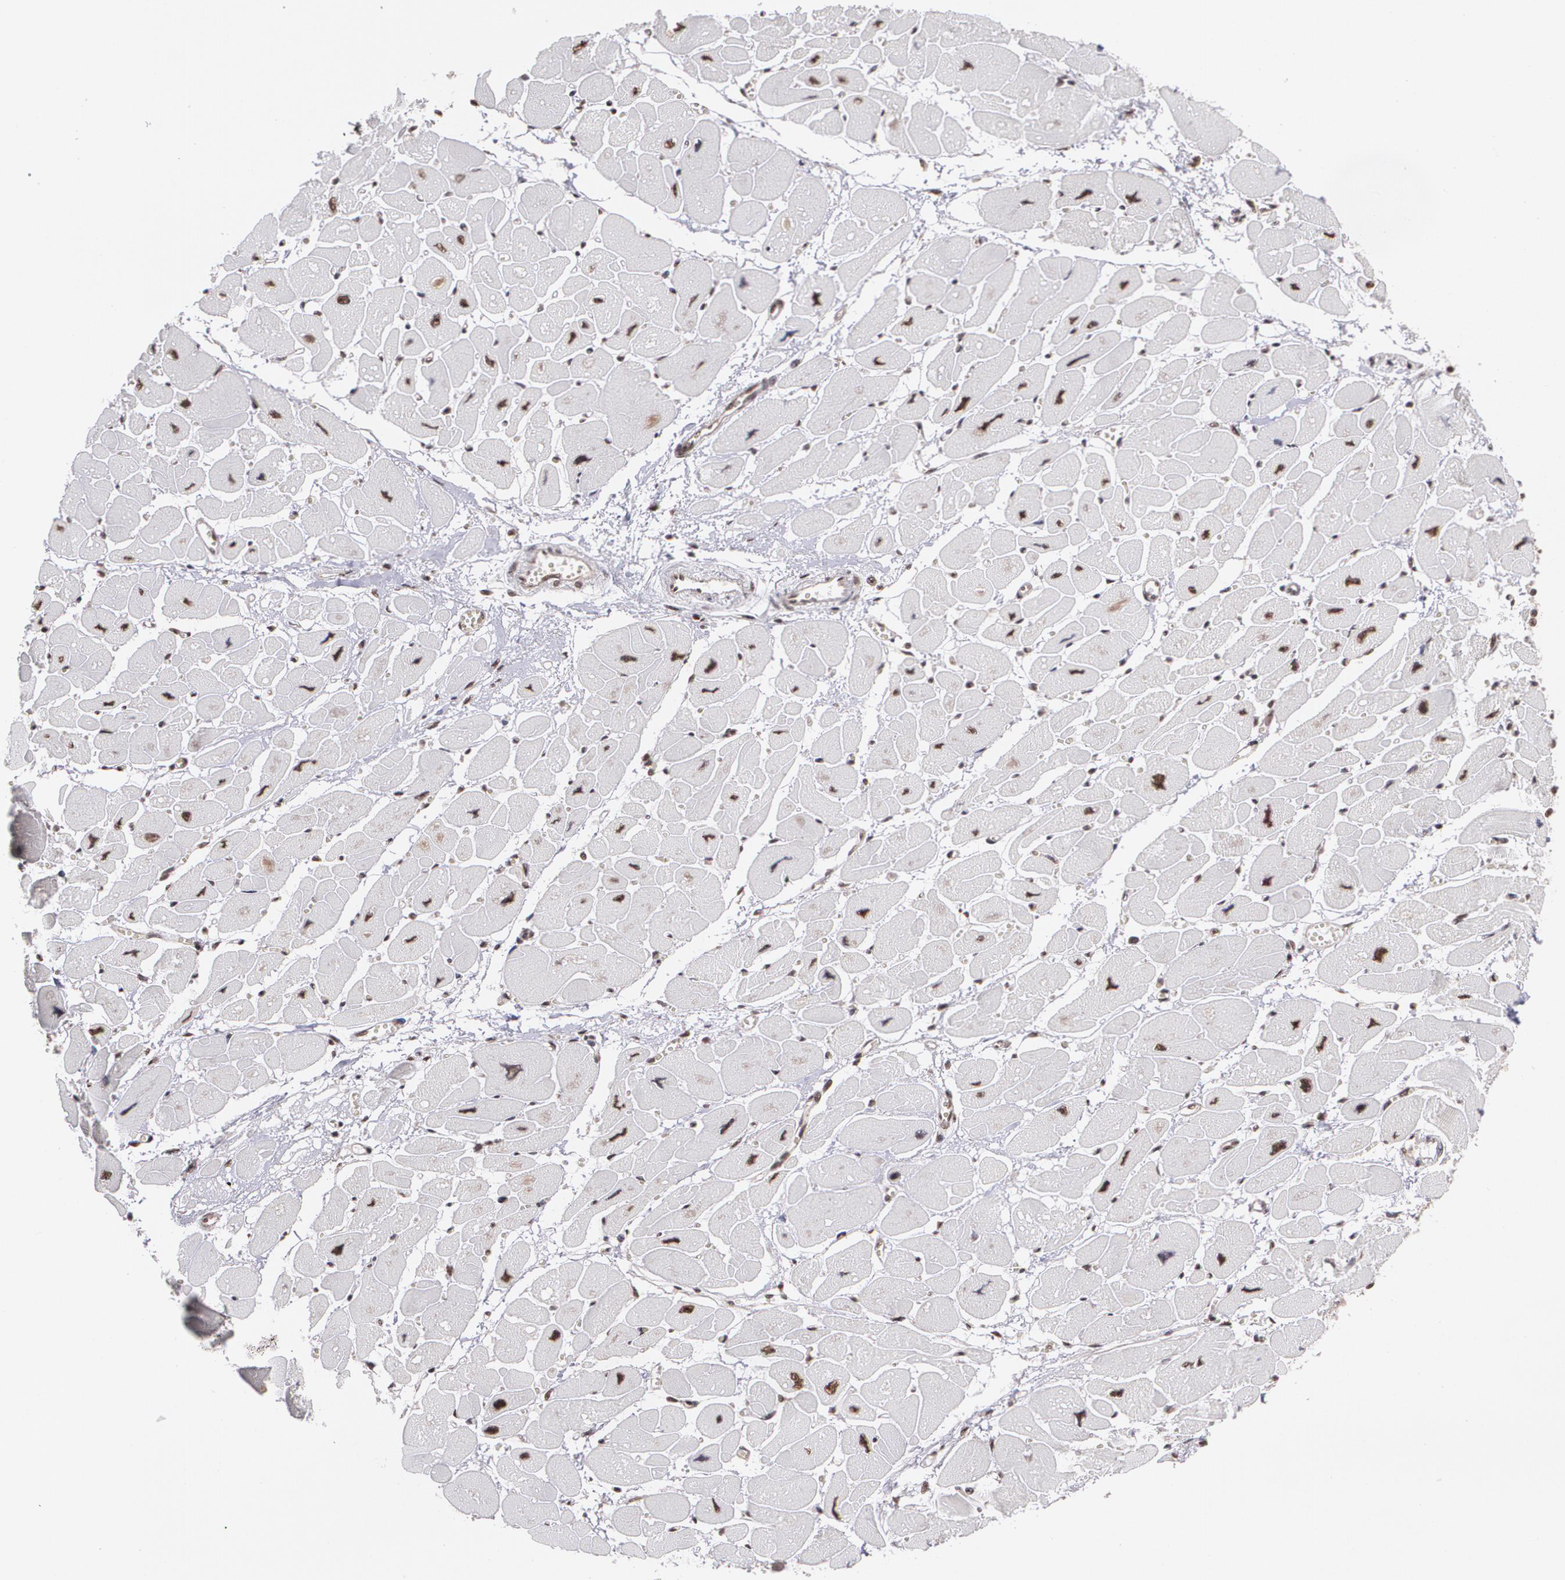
{"staining": {"intensity": "weak", "quantity": ">75%", "location": "nuclear"}, "tissue": "heart muscle", "cell_type": "Cardiomyocytes", "image_type": "normal", "snomed": [{"axis": "morphology", "description": "Normal tissue, NOS"}, {"axis": "topography", "description": "Heart"}], "caption": "Immunohistochemistry image of unremarkable heart muscle: heart muscle stained using IHC demonstrates low levels of weak protein expression localized specifically in the nuclear of cardiomyocytes, appearing as a nuclear brown color.", "gene": "C6orf15", "patient": {"sex": "female", "age": 54}}